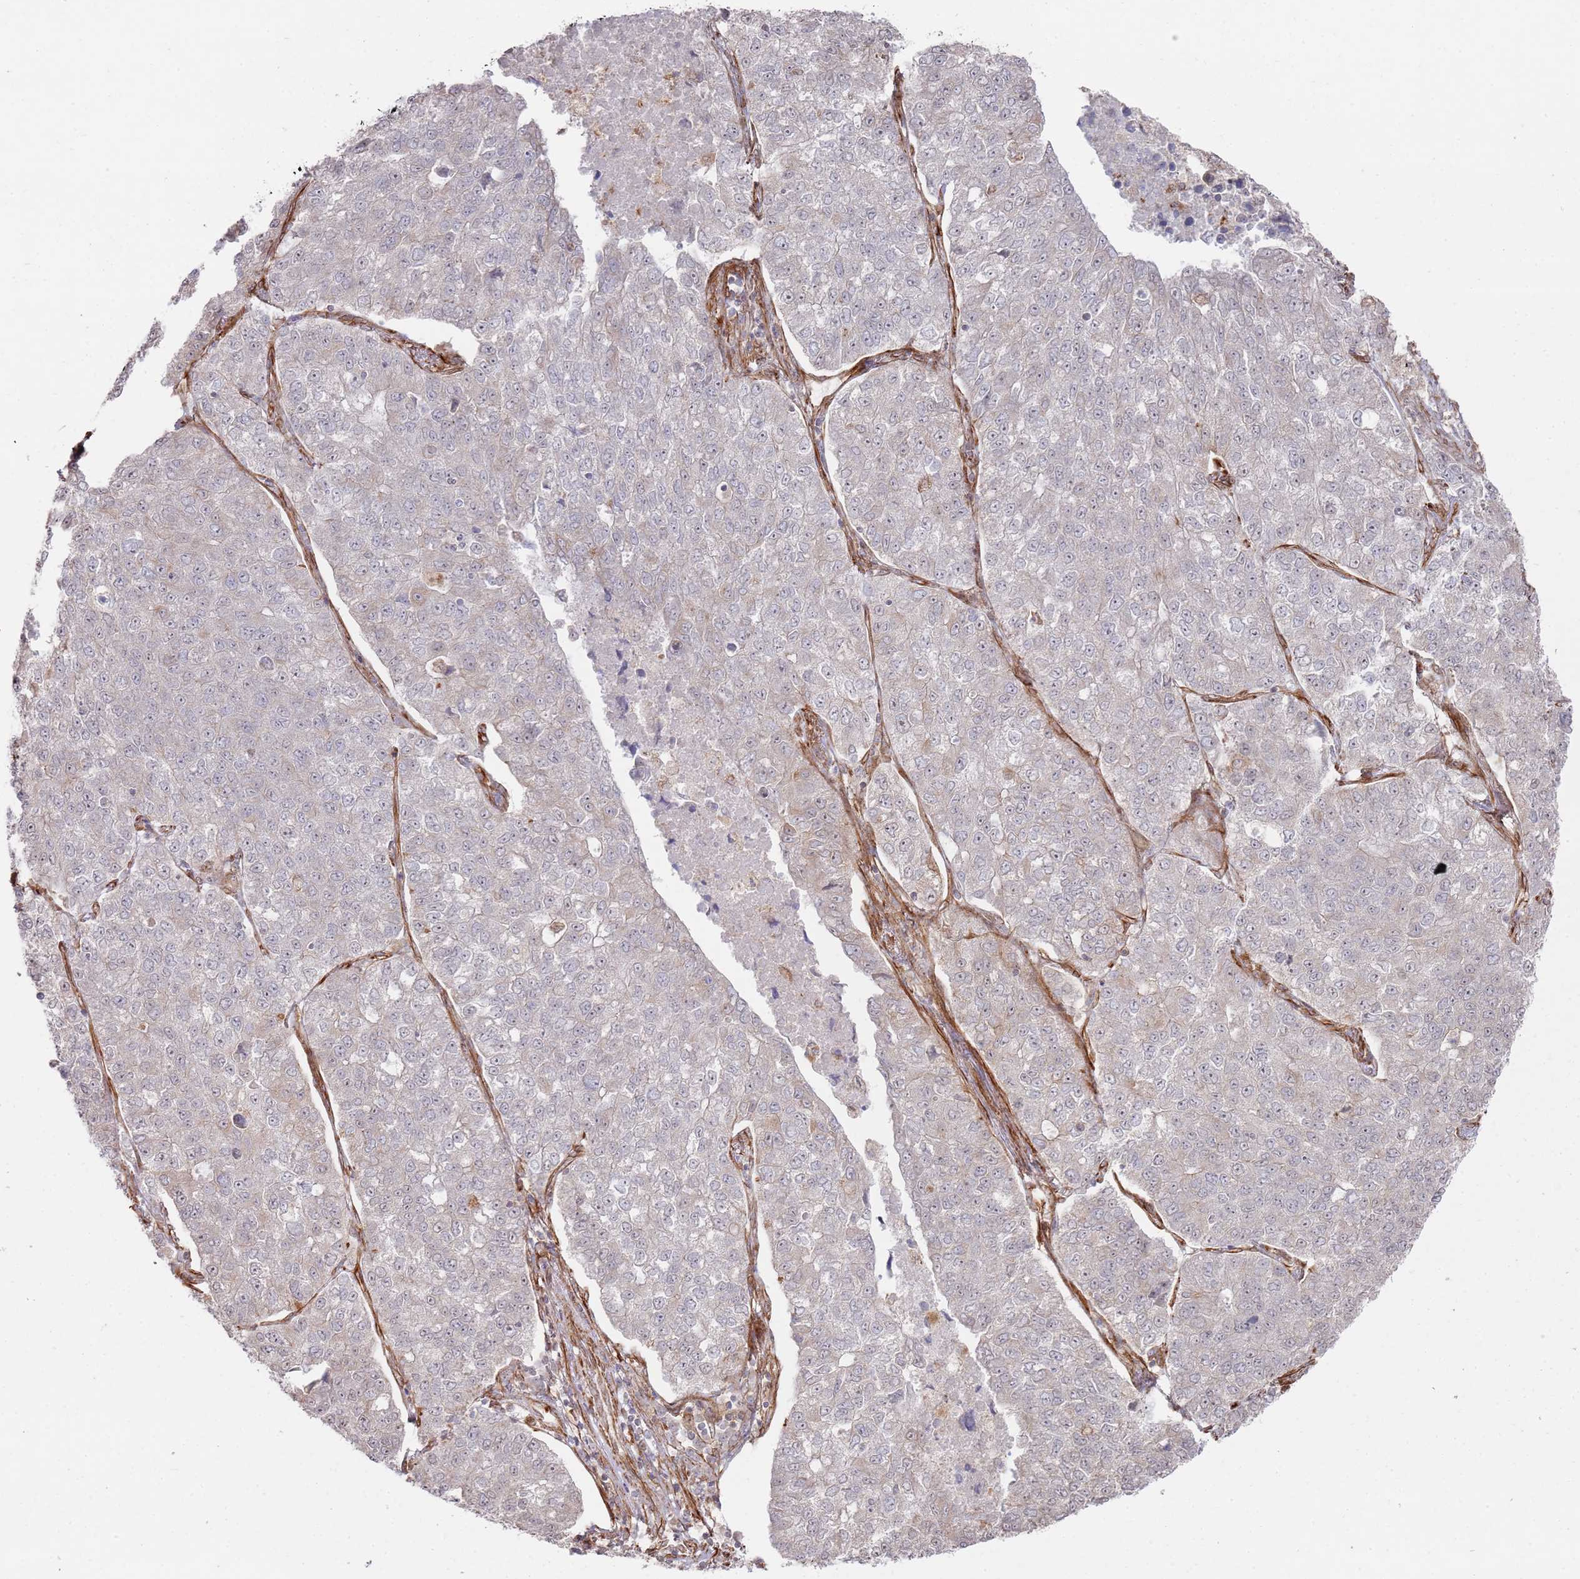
{"staining": {"intensity": "negative", "quantity": "none", "location": "none"}, "tissue": "lung cancer", "cell_type": "Tumor cells", "image_type": "cancer", "snomed": [{"axis": "morphology", "description": "Adenocarcinoma, NOS"}, {"axis": "topography", "description": "Lung"}], "caption": "Human lung cancer stained for a protein using immunohistochemistry shows no staining in tumor cells.", "gene": "PHF21A", "patient": {"sex": "male", "age": 49}}